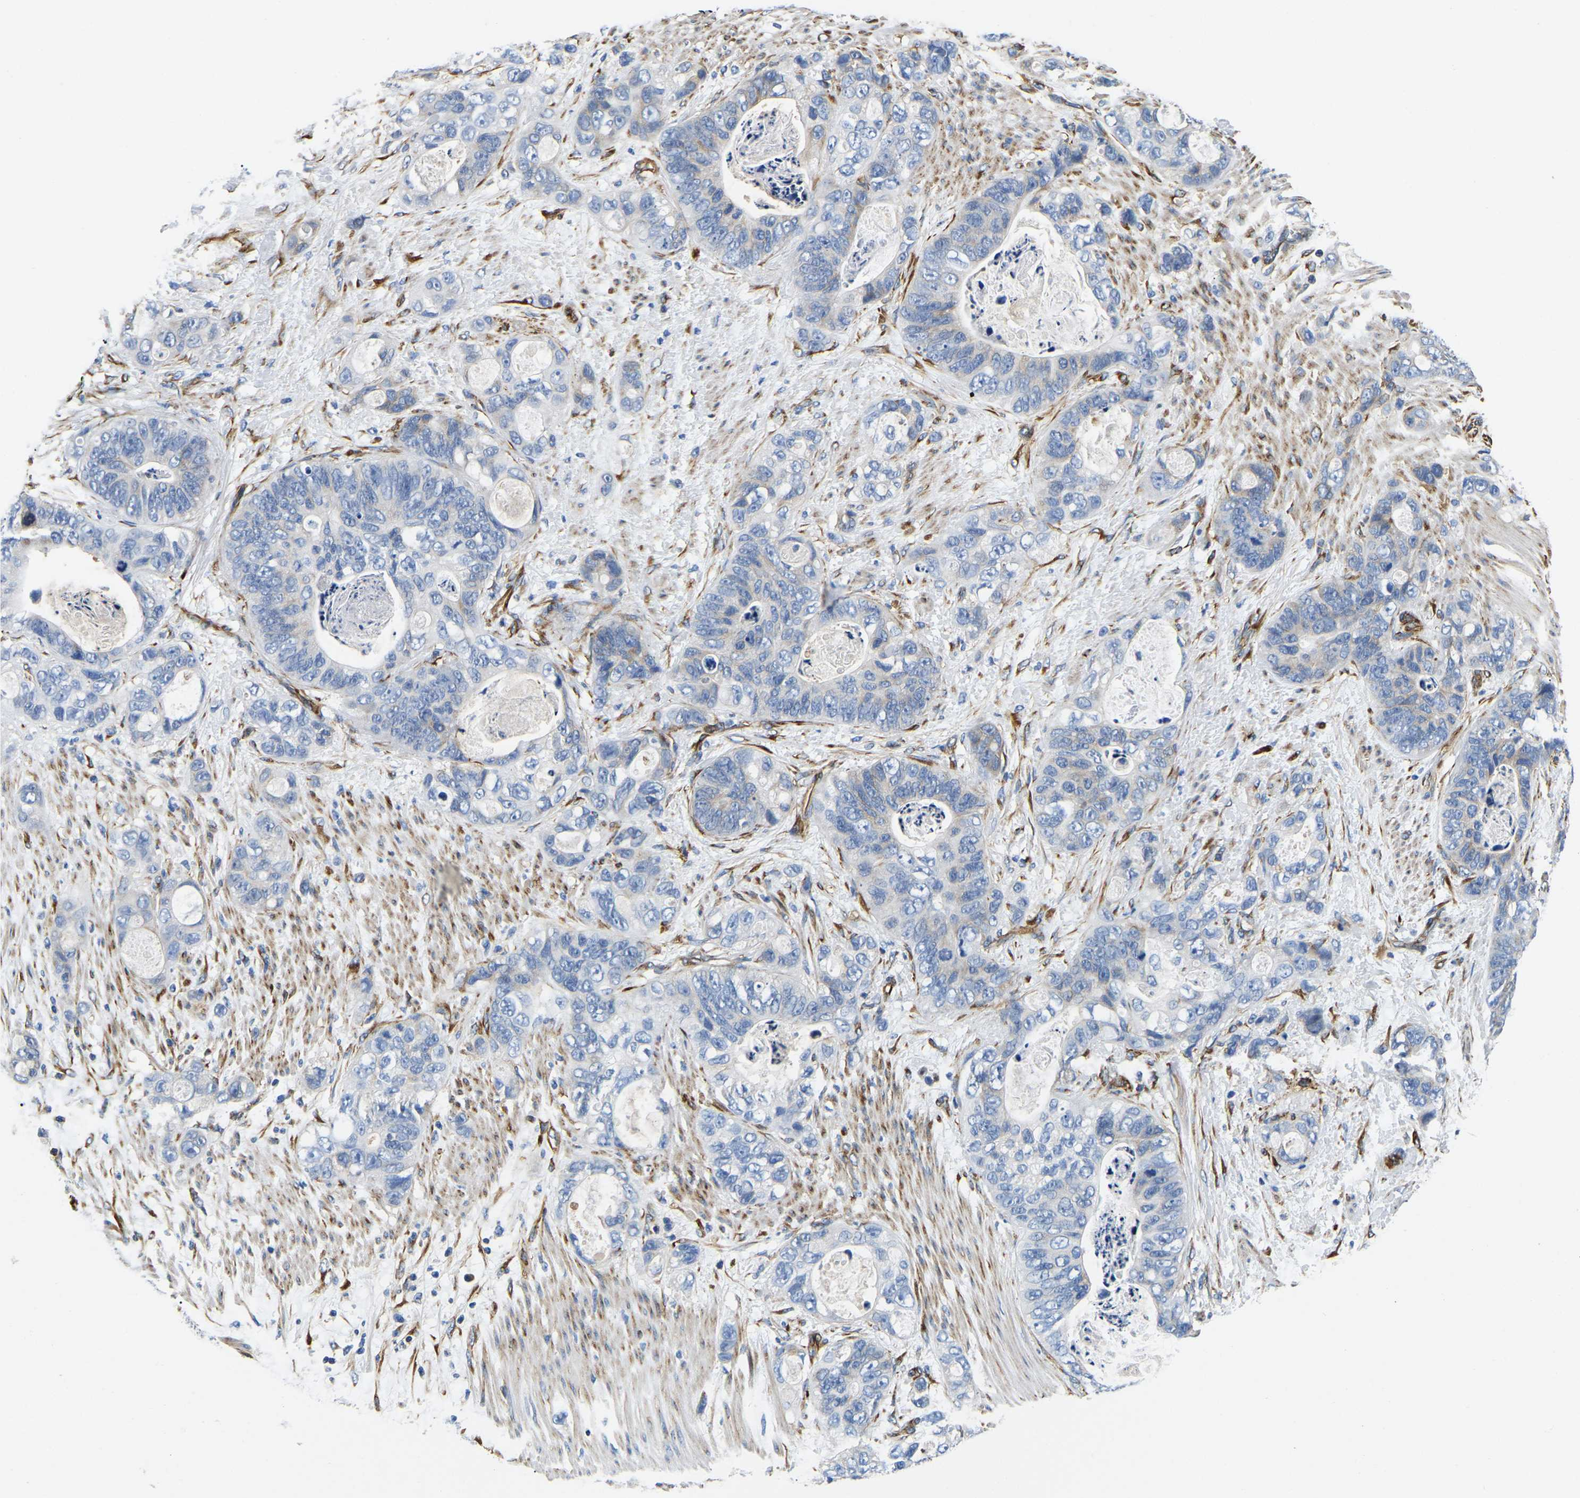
{"staining": {"intensity": "negative", "quantity": "none", "location": "none"}, "tissue": "stomach cancer", "cell_type": "Tumor cells", "image_type": "cancer", "snomed": [{"axis": "morphology", "description": "Normal tissue, NOS"}, {"axis": "morphology", "description": "Adenocarcinoma, NOS"}, {"axis": "topography", "description": "Stomach"}], "caption": "Protein analysis of stomach adenocarcinoma shows no significant positivity in tumor cells.", "gene": "DUSP8", "patient": {"sex": "female", "age": 89}}